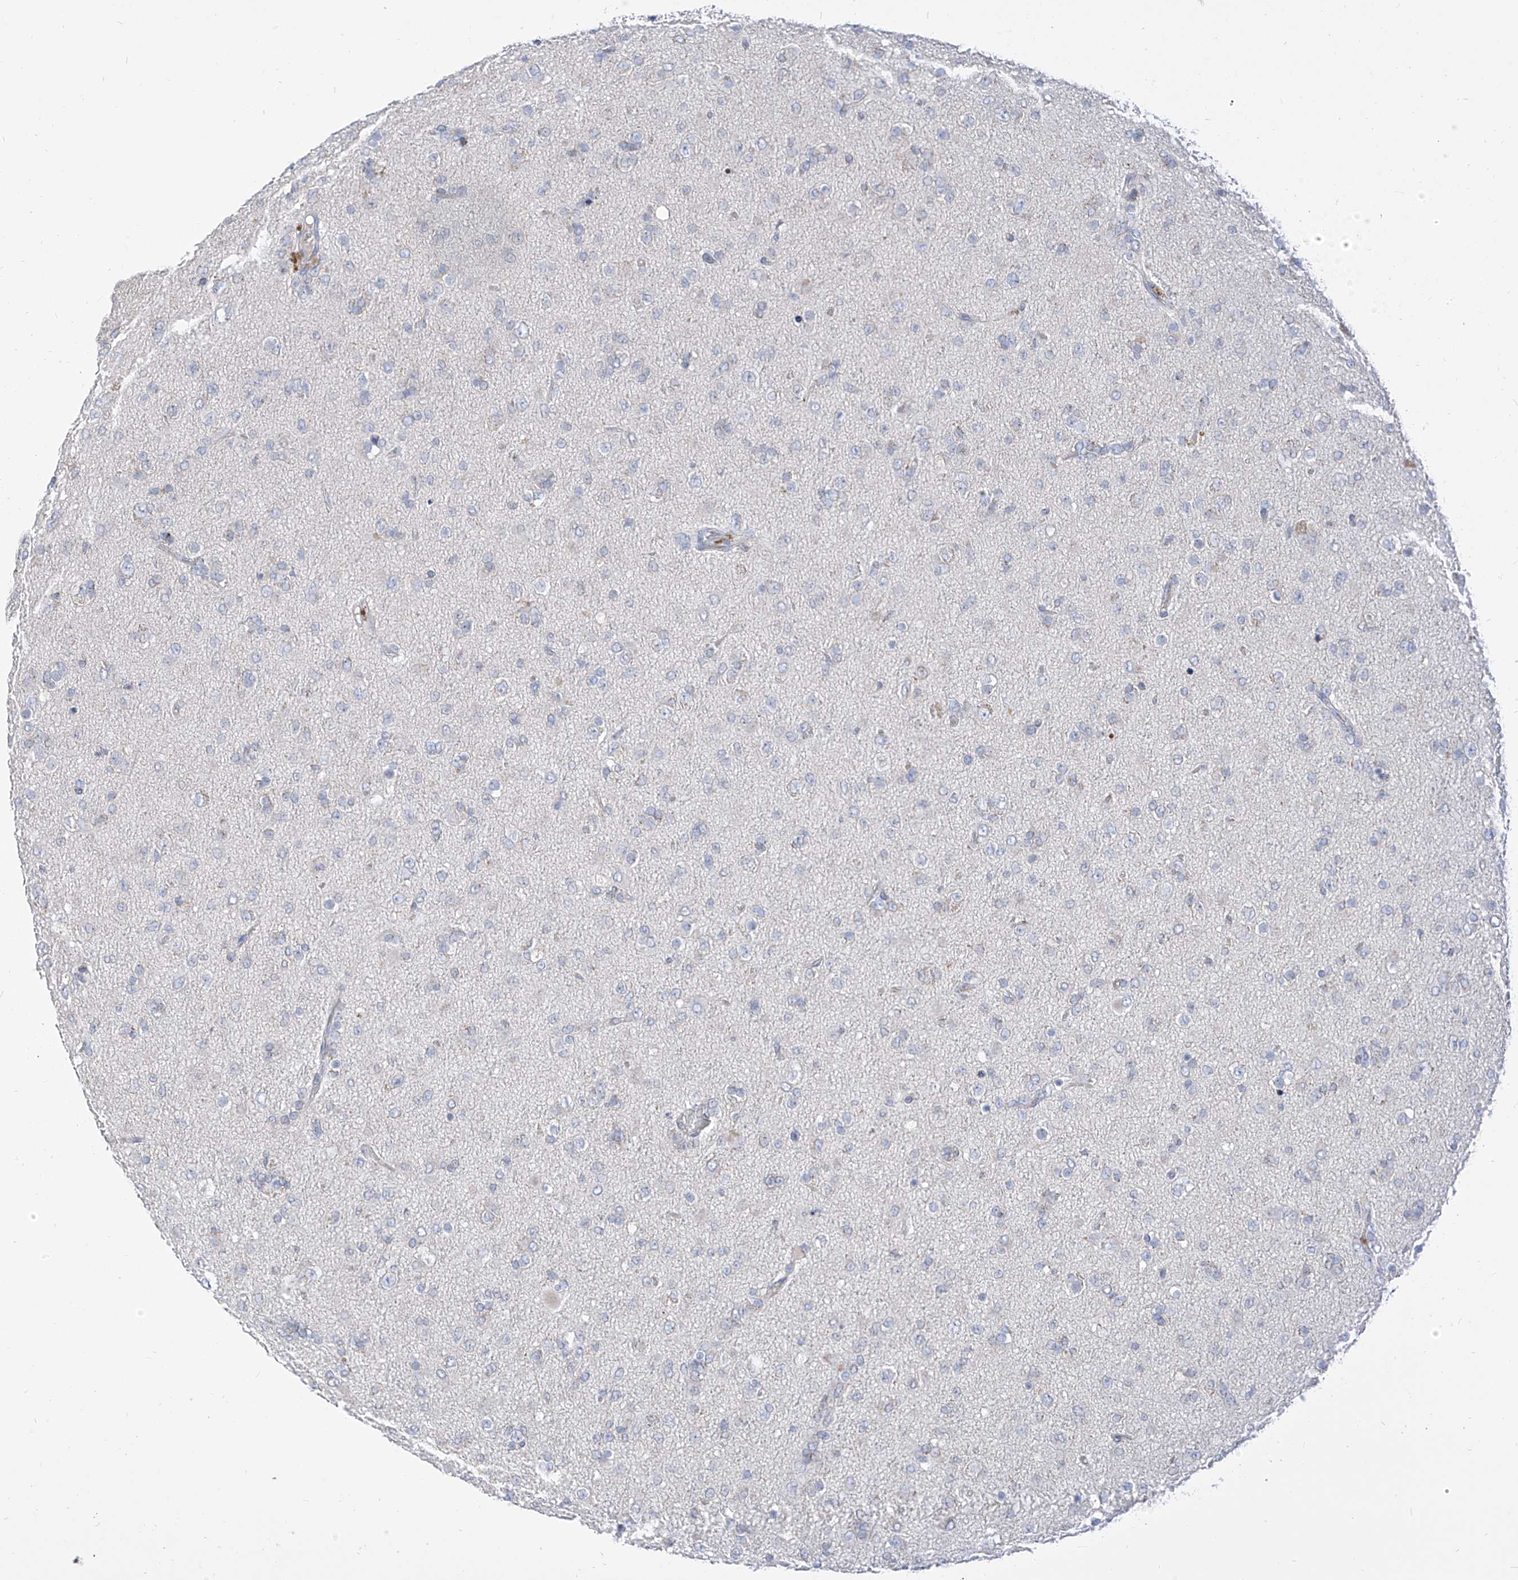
{"staining": {"intensity": "negative", "quantity": "none", "location": "none"}, "tissue": "glioma", "cell_type": "Tumor cells", "image_type": "cancer", "snomed": [{"axis": "morphology", "description": "Glioma, malignant, Low grade"}, {"axis": "topography", "description": "Brain"}], "caption": "There is no significant expression in tumor cells of glioma.", "gene": "RASA2", "patient": {"sex": "male", "age": 65}}